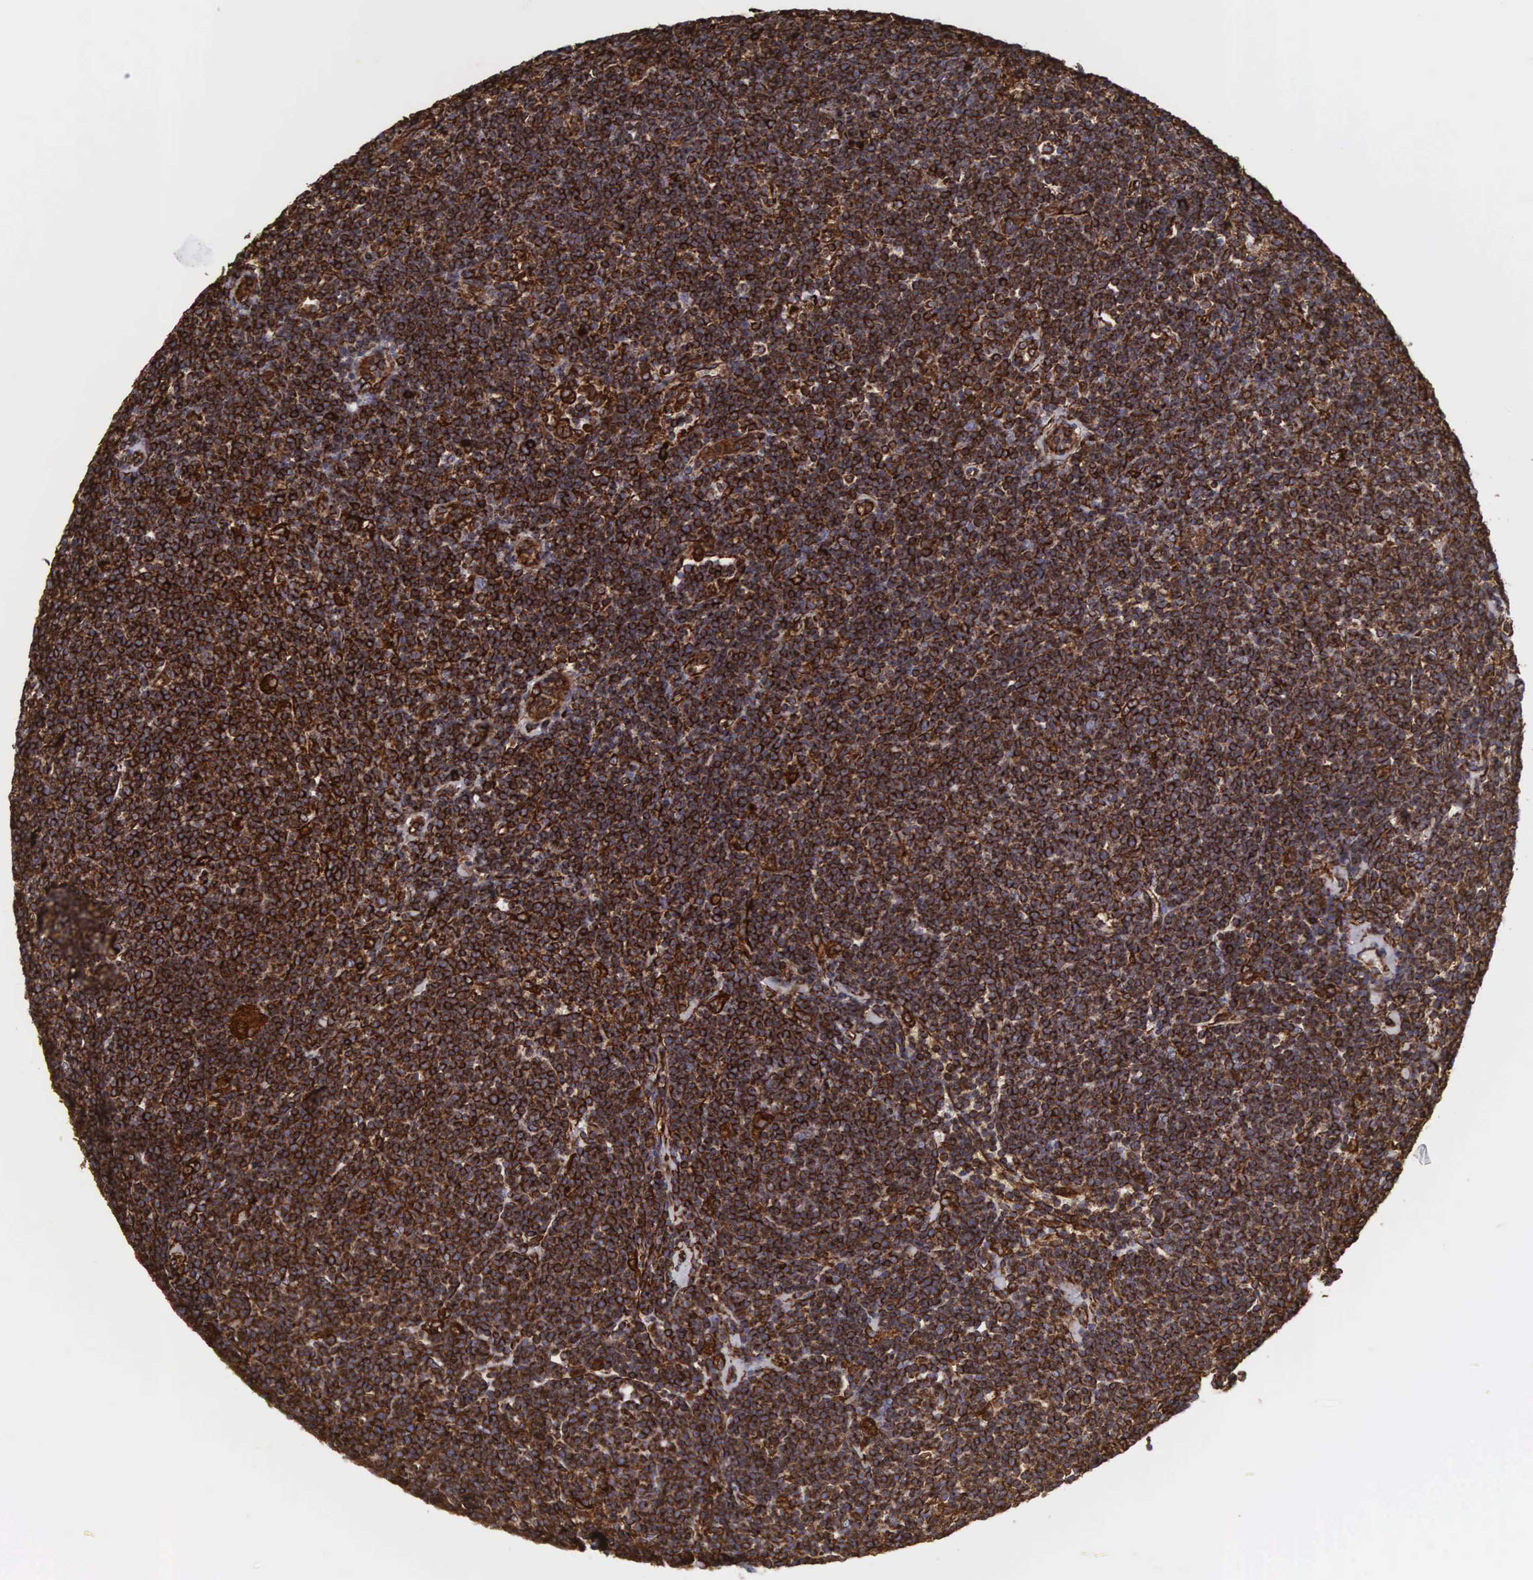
{"staining": {"intensity": "strong", "quantity": ">75%", "location": "cytoplasmic/membranous"}, "tissue": "lymphoma", "cell_type": "Tumor cells", "image_type": "cancer", "snomed": [{"axis": "morphology", "description": "Malignant lymphoma, non-Hodgkin's type, Low grade"}, {"axis": "topography", "description": "Lymph node"}], "caption": "Protein expression by immunohistochemistry (IHC) shows strong cytoplasmic/membranous positivity in approximately >75% of tumor cells in malignant lymphoma, non-Hodgkin's type (low-grade).", "gene": "VIM", "patient": {"sex": "male", "age": 65}}